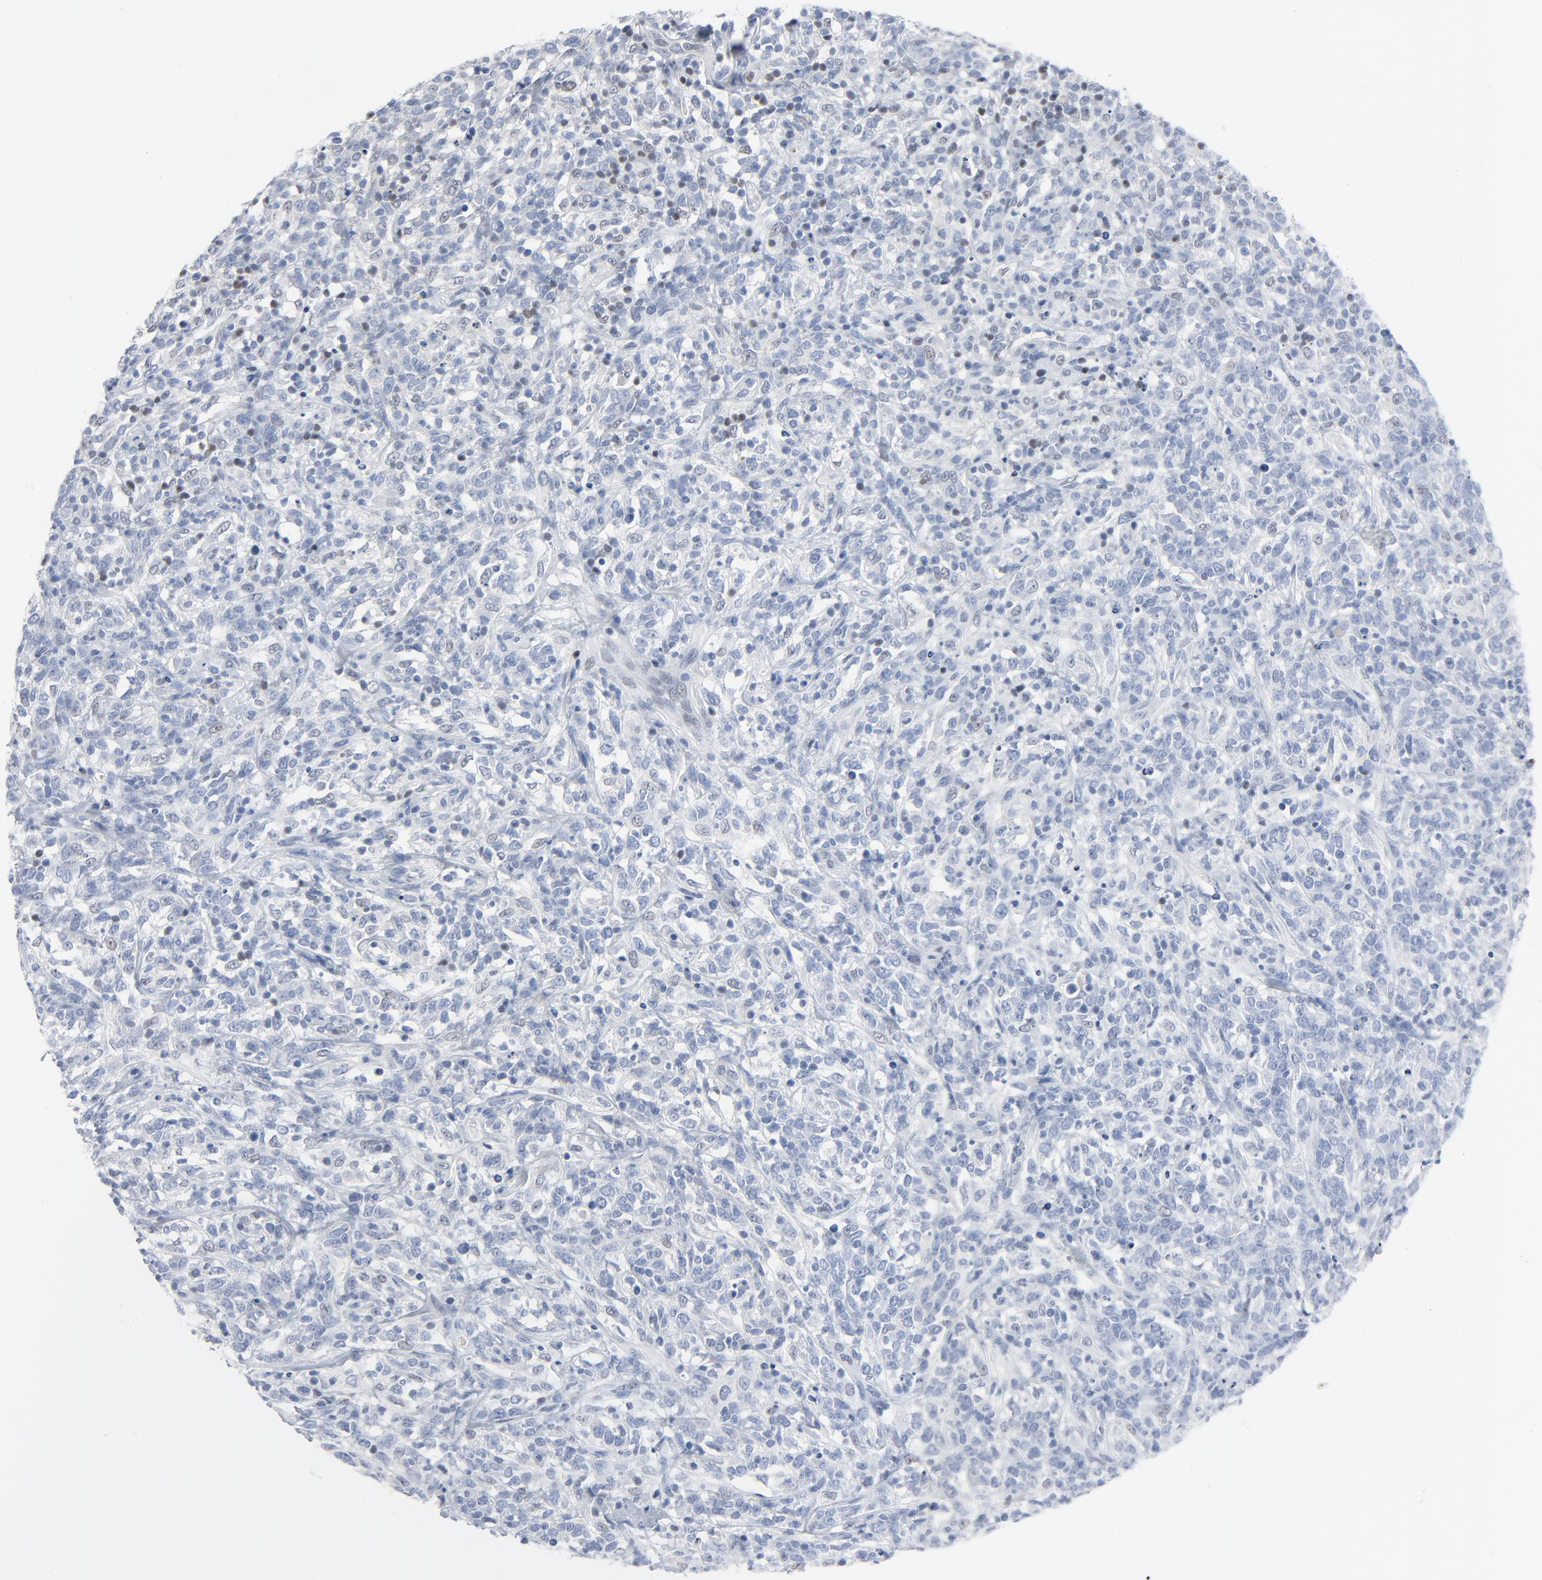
{"staining": {"intensity": "negative", "quantity": "none", "location": "none"}, "tissue": "lymphoma", "cell_type": "Tumor cells", "image_type": "cancer", "snomed": [{"axis": "morphology", "description": "Malignant lymphoma, non-Hodgkin's type, High grade"}, {"axis": "topography", "description": "Lymph node"}], "caption": "The histopathology image shows no staining of tumor cells in lymphoma. (IHC, brightfield microscopy, high magnification).", "gene": "FOXP1", "patient": {"sex": "female", "age": 73}}